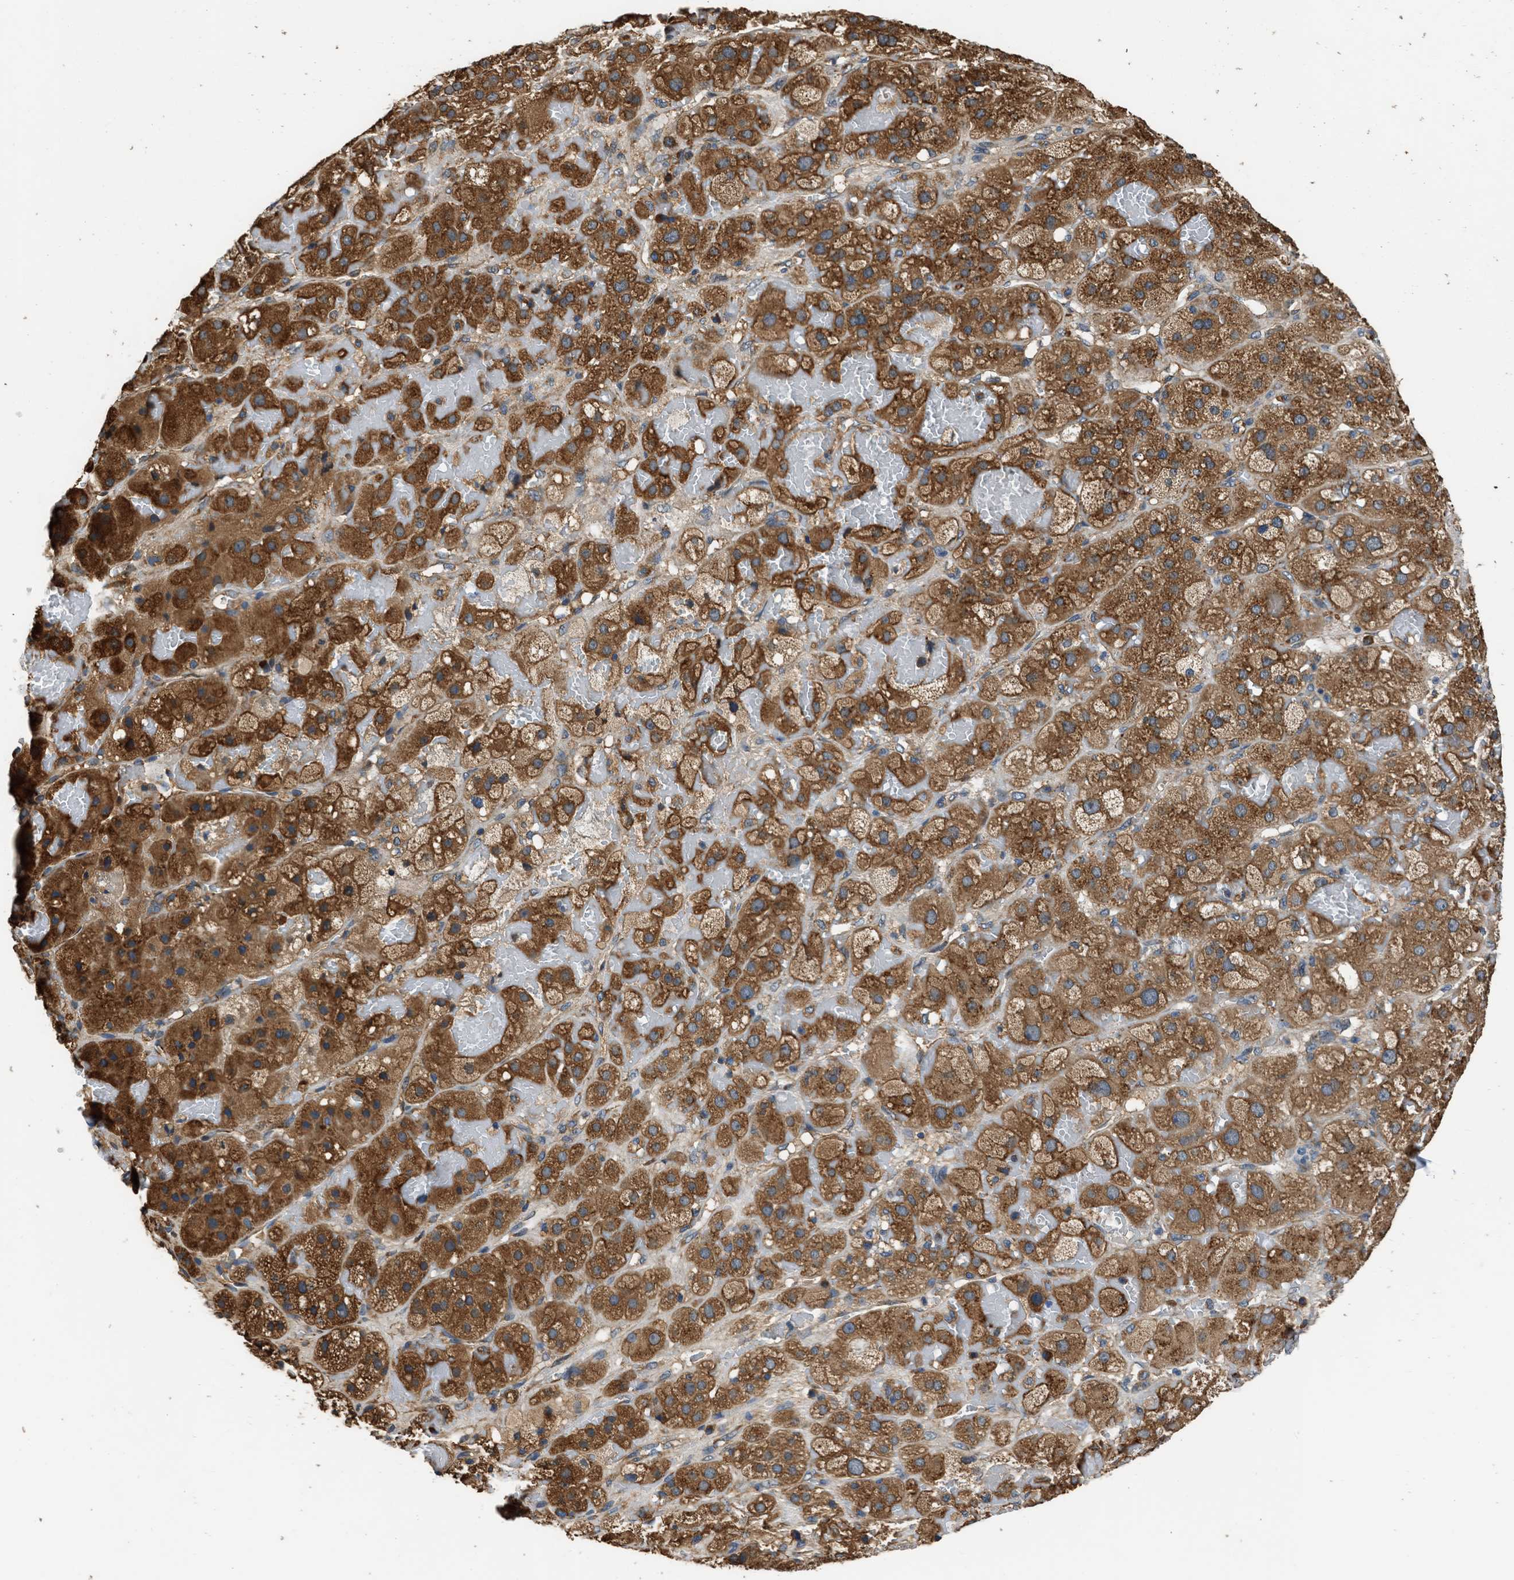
{"staining": {"intensity": "moderate", "quantity": ">75%", "location": "cytoplasmic/membranous"}, "tissue": "adrenal gland", "cell_type": "Glandular cells", "image_type": "normal", "snomed": [{"axis": "morphology", "description": "Normal tissue, NOS"}, {"axis": "topography", "description": "Adrenal gland"}], "caption": "A photomicrograph of human adrenal gland stained for a protein shows moderate cytoplasmic/membranous brown staining in glandular cells.", "gene": "SLC36A4", "patient": {"sex": "female", "age": 47}}